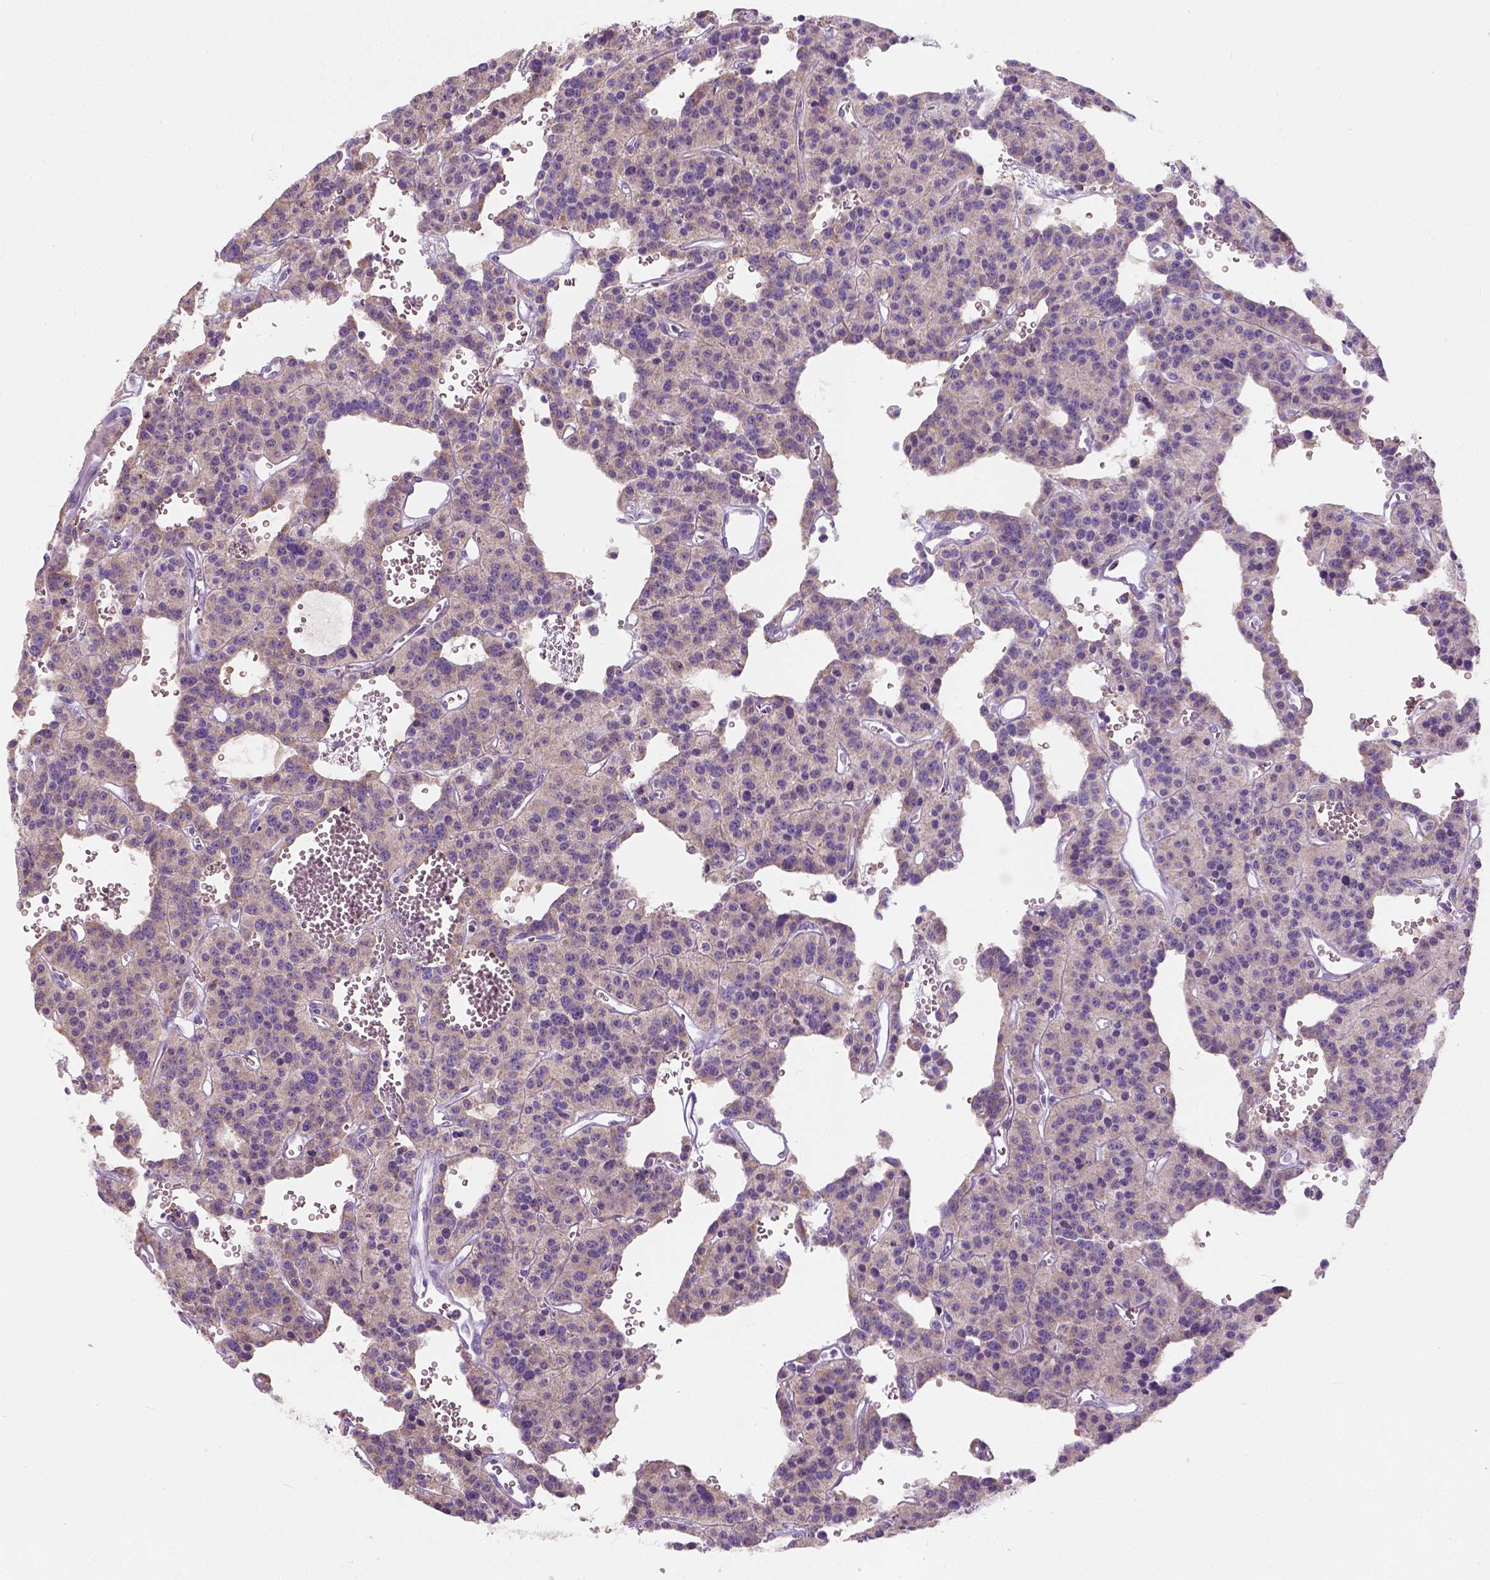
{"staining": {"intensity": "negative", "quantity": "none", "location": "none"}, "tissue": "carcinoid", "cell_type": "Tumor cells", "image_type": "cancer", "snomed": [{"axis": "morphology", "description": "Carcinoid, malignant, NOS"}, {"axis": "topography", "description": "Lung"}], "caption": "Photomicrograph shows no protein staining in tumor cells of carcinoid (malignant) tissue.", "gene": "CHODL", "patient": {"sex": "female", "age": 71}}